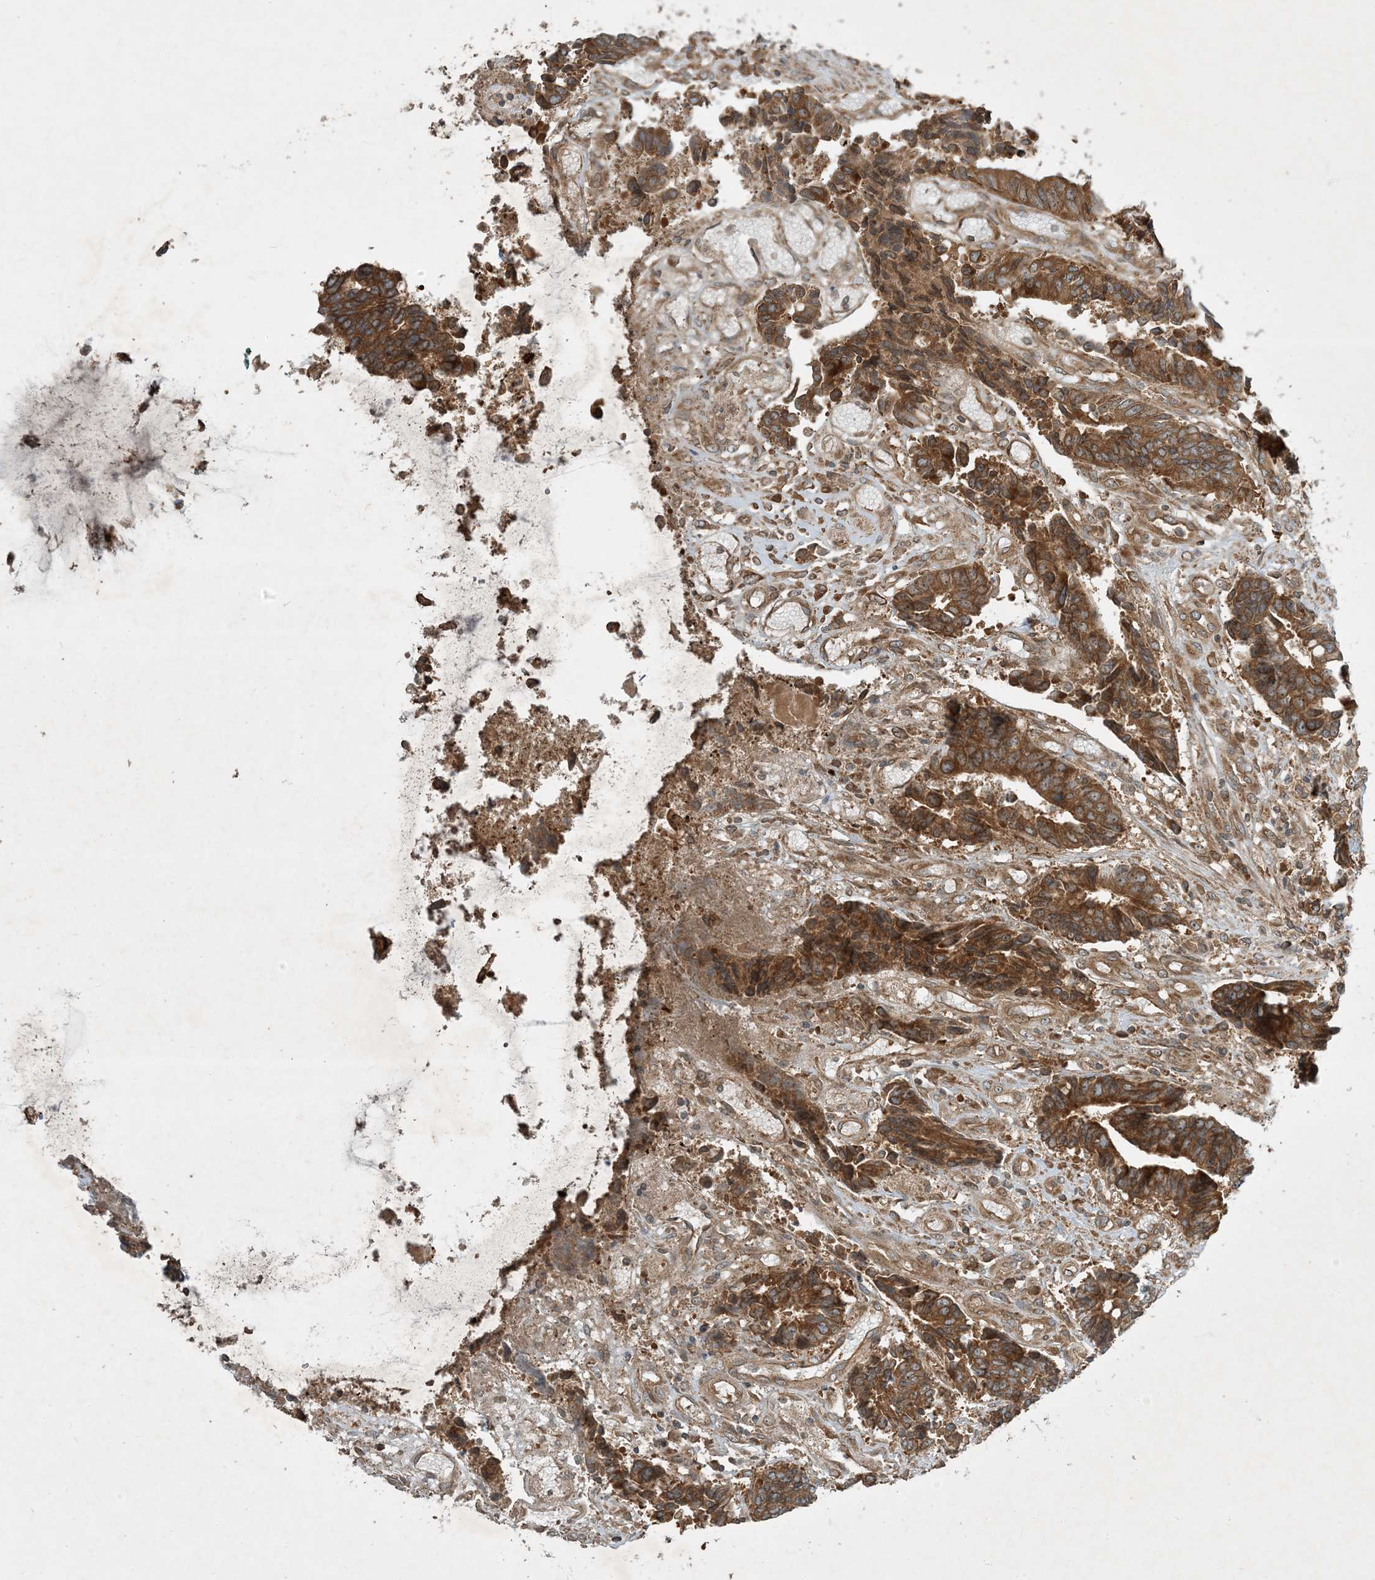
{"staining": {"intensity": "strong", "quantity": ">75%", "location": "cytoplasmic/membranous"}, "tissue": "colorectal cancer", "cell_type": "Tumor cells", "image_type": "cancer", "snomed": [{"axis": "morphology", "description": "Adenocarcinoma, NOS"}, {"axis": "topography", "description": "Rectum"}], "caption": "A brown stain shows strong cytoplasmic/membranous staining of a protein in colorectal adenocarcinoma tumor cells. Using DAB (brown) and hematoxylin (blue) stains, captured at high magnification using brightfield microscopy.", "gene": "COMMD8", "patient": {"sex": "male", "age": 84}}